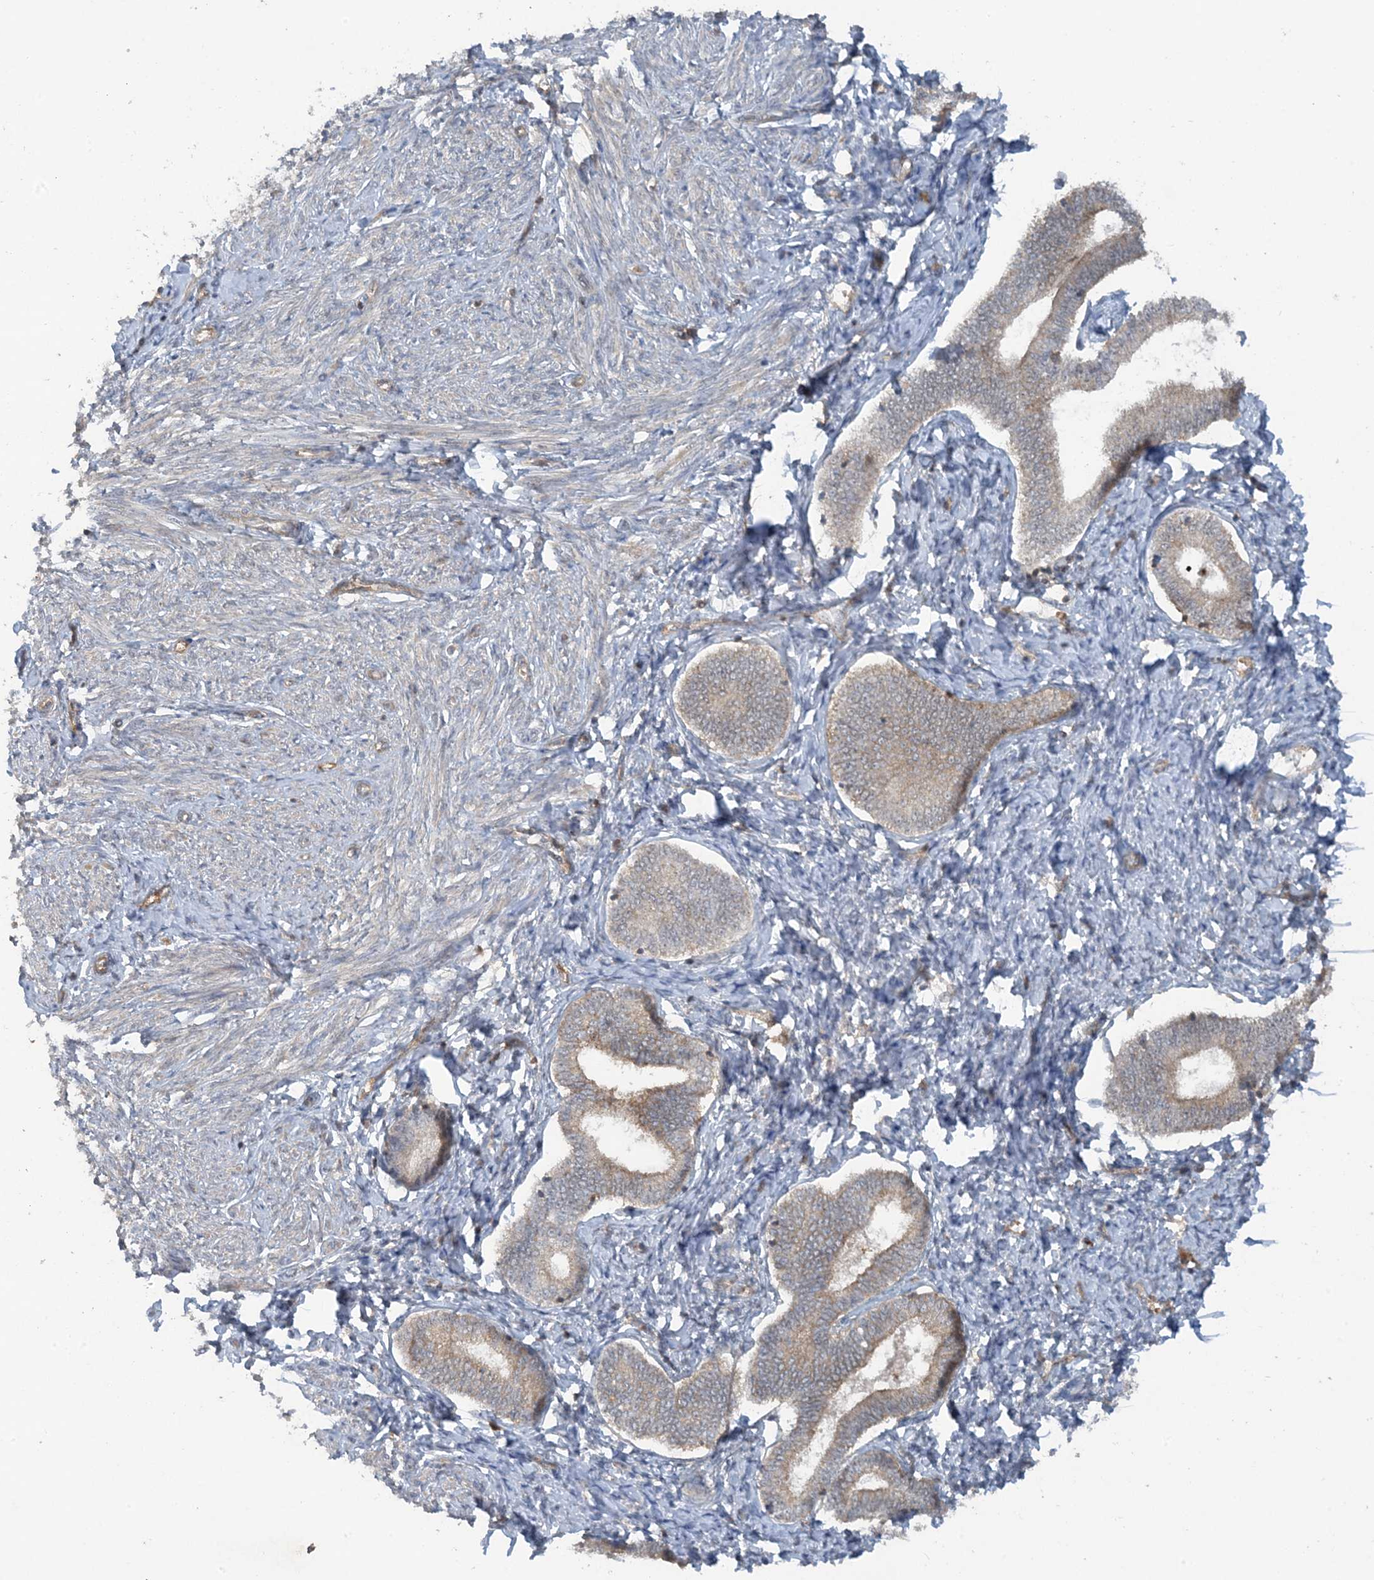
{"staining": {"intensity": "moderate", "quantity": "25%-75%", "location": "cytoplasmic/membranous"}, "tissue": "endometrium", "cell_type": "Cells in endometrial stroma", "image_type": "normal", "snomed": [{"axis": "morphology", "description": "Normal tissue, NOS"}, {"axis": "topography", "description": "Endometrium"}], "caption": "Immunohistochemistry staining of benign endometrium, which exhibits medium levels of moderate cytoplasmic/membranous positivity in approximately 25%-75% of cells in endometrial stroma indicating moderate cytoplasmic/membranous protein staining. The staining was performed using DAB (3,3'-diaminobenzidine) (brown) for protein detection and nuclei were counterstained in hematoxylin (blue).", "gene": "STAM2", "patient": {"sex": "female", "age": 72}}